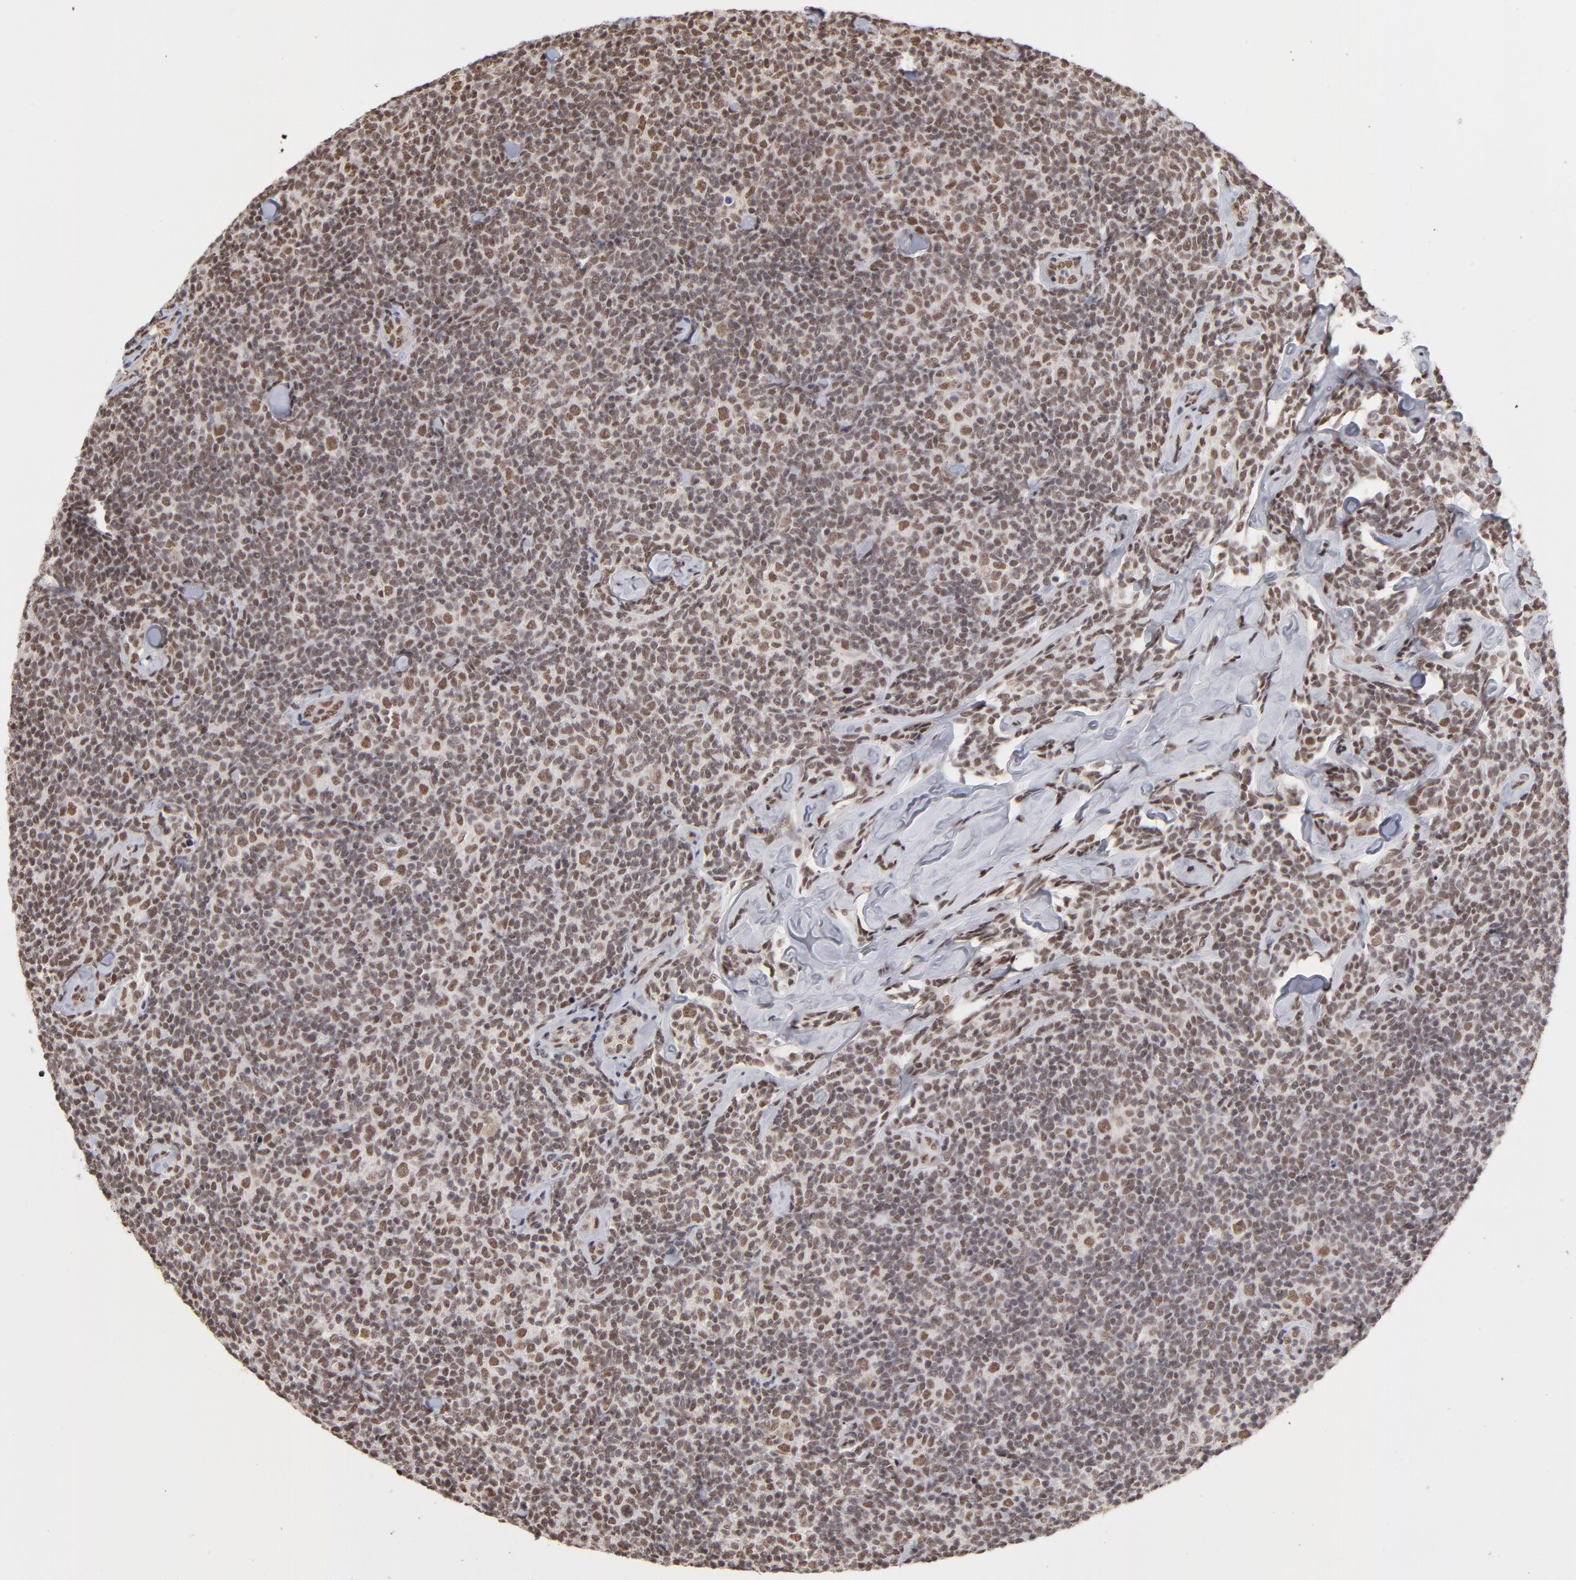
{"staining": {"intensity": "moderate", "quantity": "25%-75%", "location": "nuclear"}, "tissue": "lymphoma", "cell_type": "Tumor cells", "image_type": "cancer", "snomed": [{"axis": "morphology", "description": "Malignant lymphoma, non-Hodgkin's type, Low grade"}, {"axis": "topography", "description": "Lymph node"}], "caption": "Malignant lymphoma, non-Hodgkin's type (low-grade) stained with a brown dye exhibits moderate nuclear positive expression in about 25%-75% of tumor cells.", "gene": "ZNF3", "patient": {"sex": "female", "age": 56}}